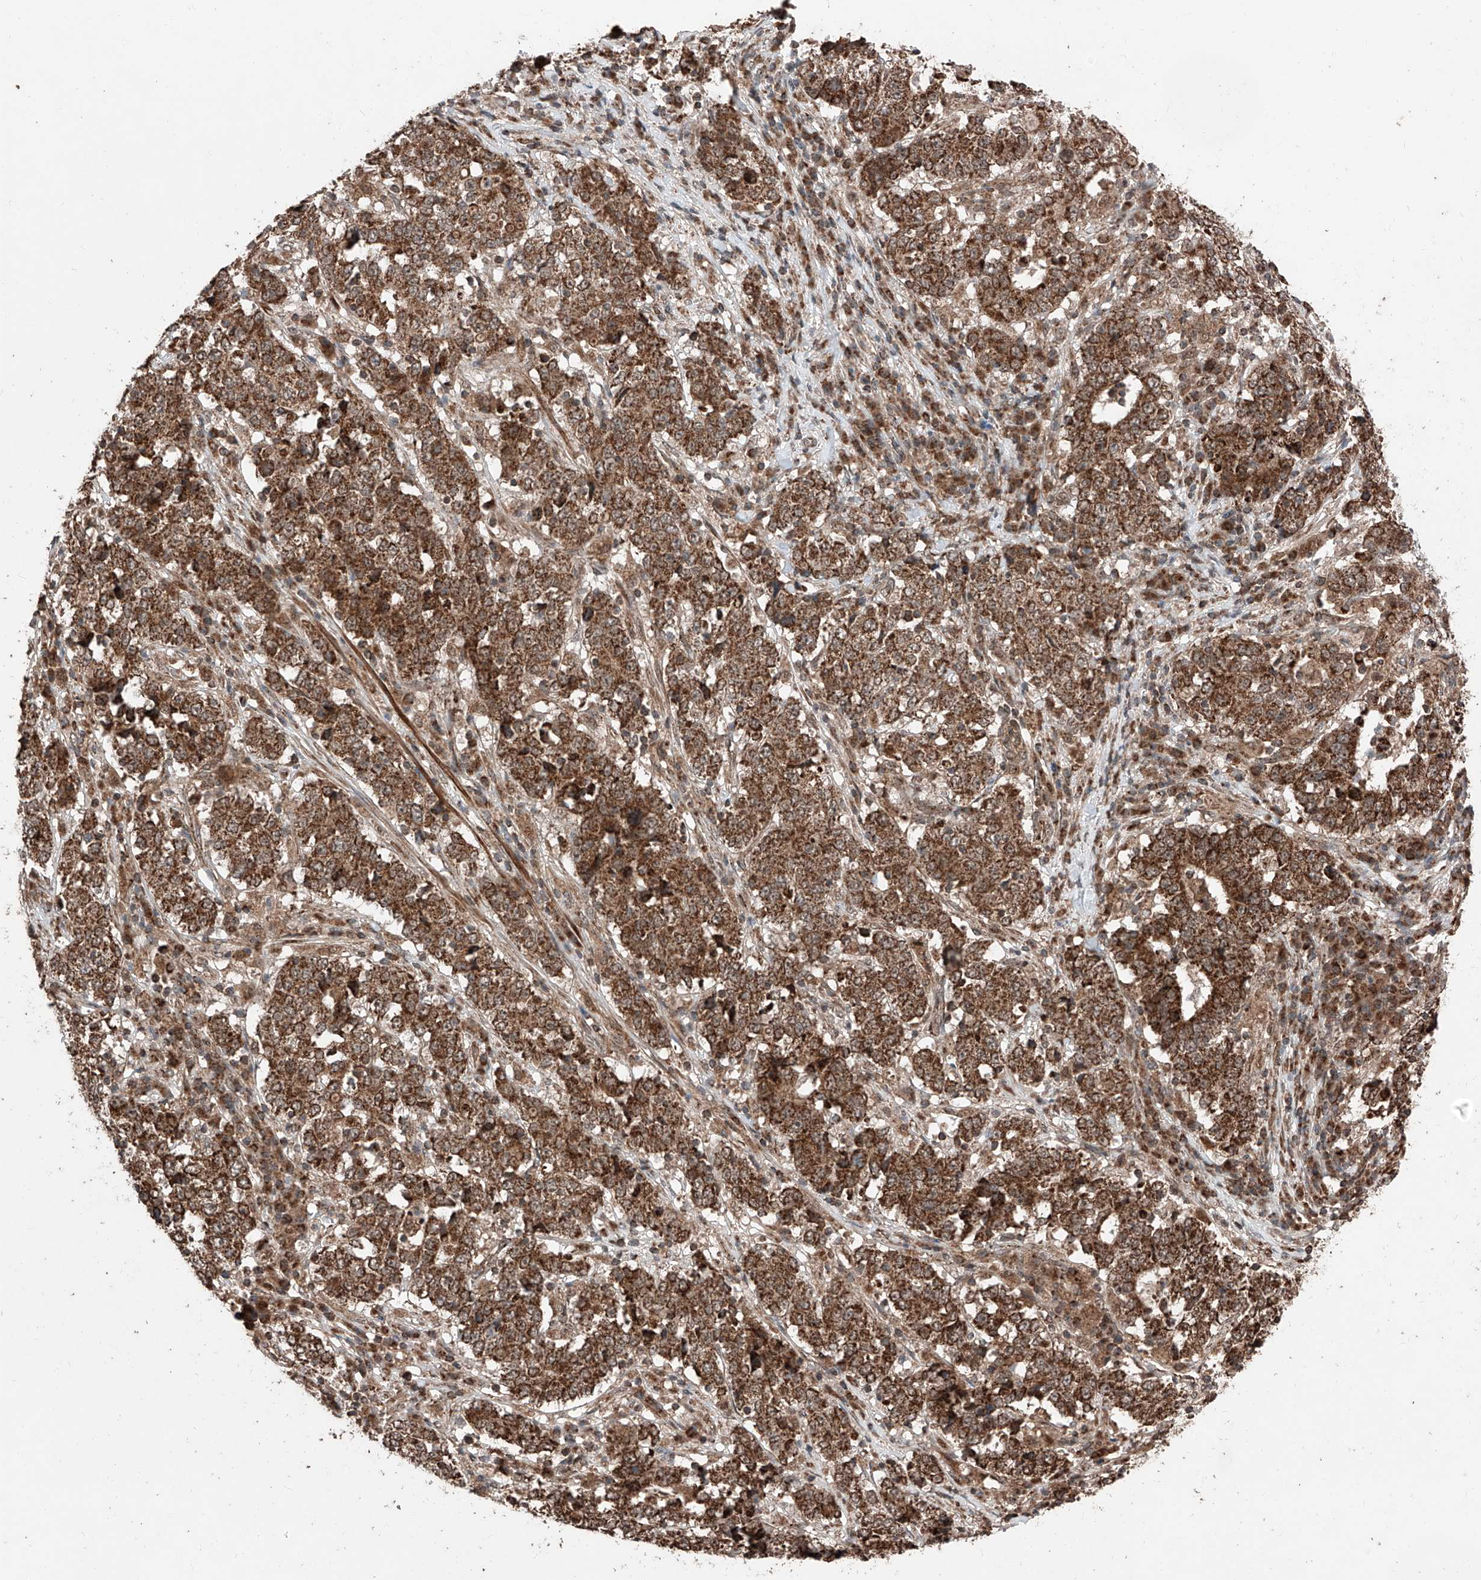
{"staining": {"intensity": "strong", "quantity": ">75%", "location": "cytoplasmic/membranous"}, "tissue": "stomach cancer", "cell_type": "Tumor cells", "image_type": "cancer", "snomed": [{"axis": "morphology", "description": "Adenocarcinoma, NOS"}, {"axis": "topography", "description": "Stomach"}], "caption": "Tumor cells demonstrate high levels of strong cytoplasmic/membranous staining in about >75% of cells in stomach adenocarcinoma.", "gene": "ZSCAN29", "patient": {"sex": "male", "age": 59}}